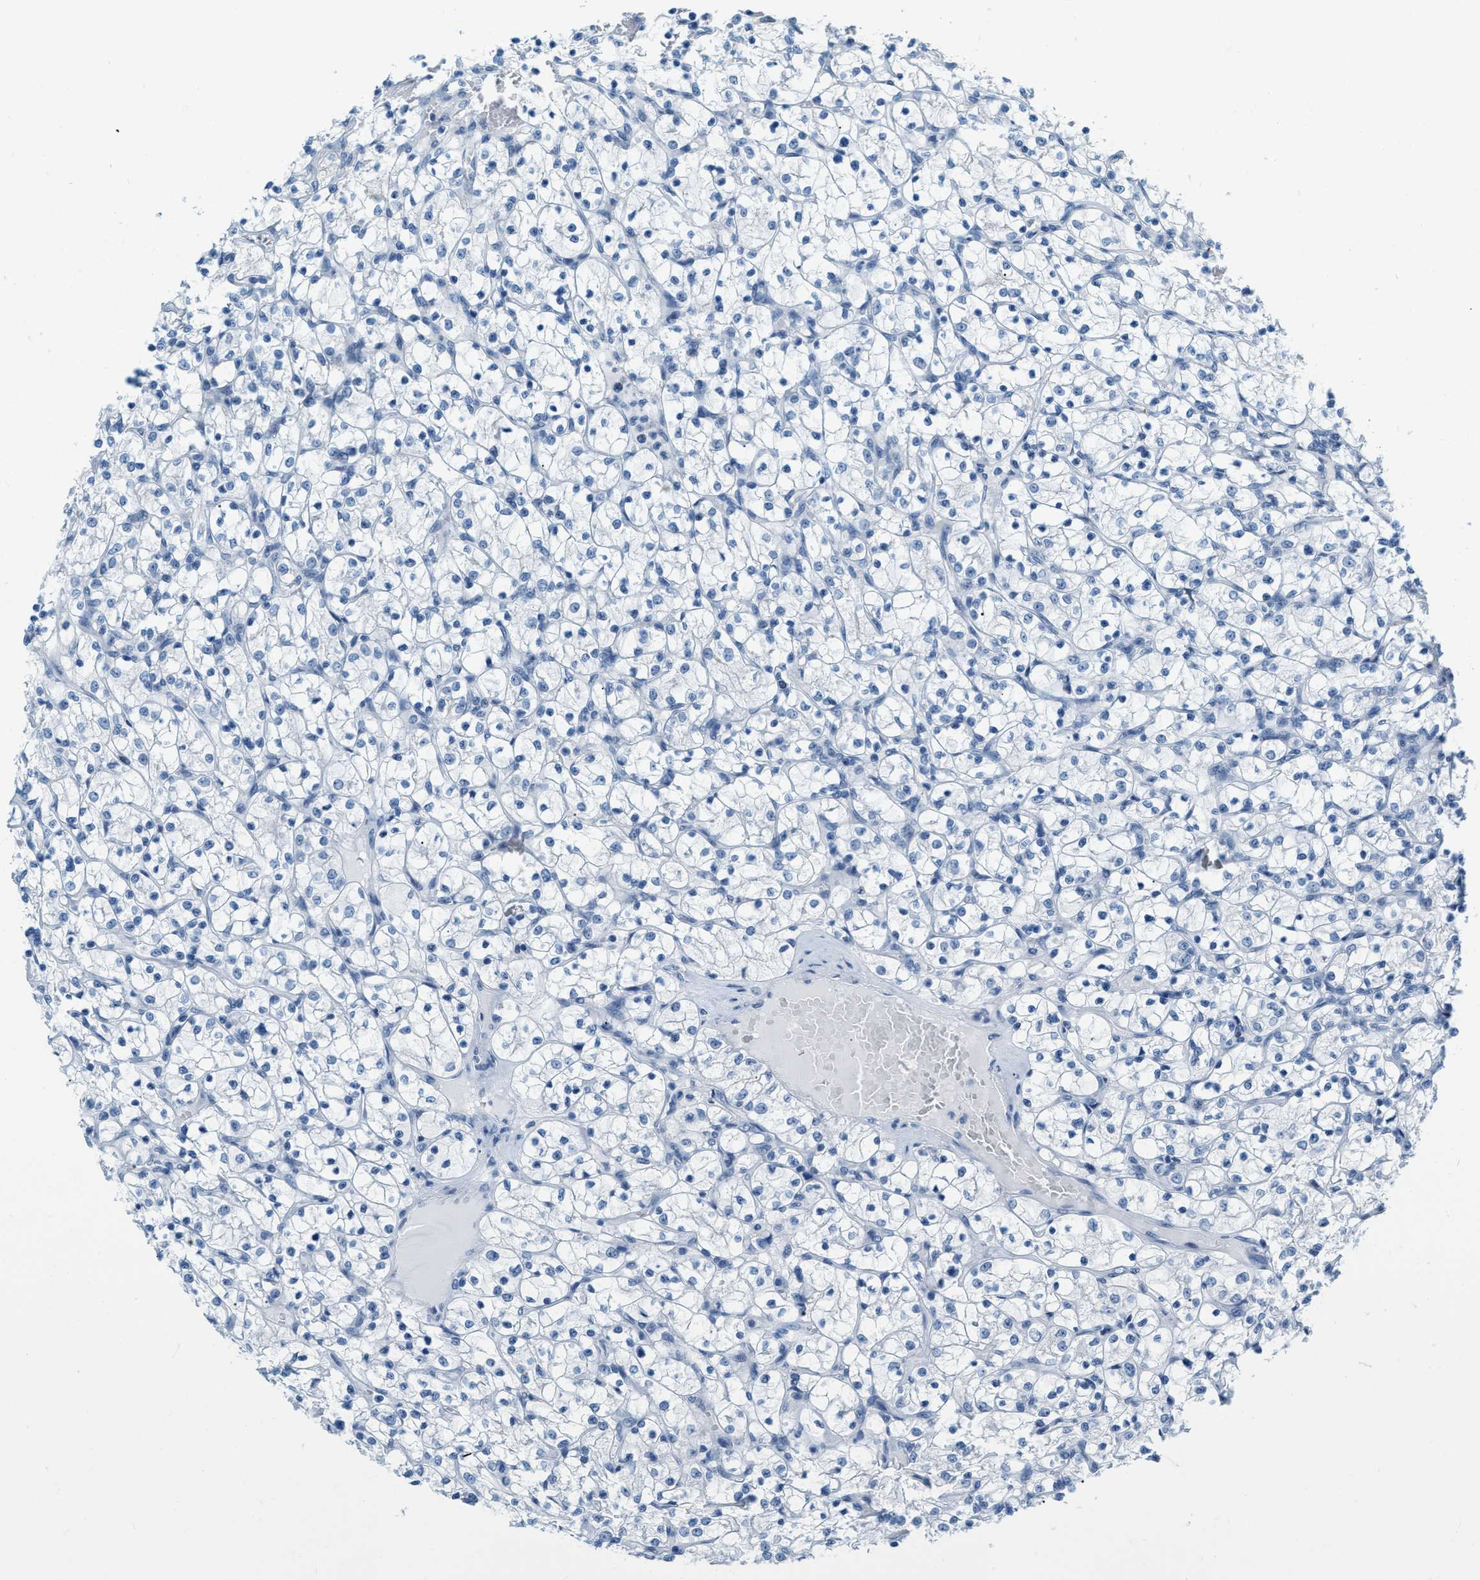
{"staining": {"intensity": "negative", "quantity": "none", "location": "none"}, "tissue": "renal cancer", "cell_type": "Tumor cells", "image_type": "cancer", "snomed": [{"axis": "morphology", "description": "Adenocarcinoma, NOS"}, {"axis": "topography", "description": "Kidney"}], "caption": "Tumor cells show no significant protein staining in renal cancer.", "gene": "PHRF1", "patient": {"sex": "female", "age": 69}}